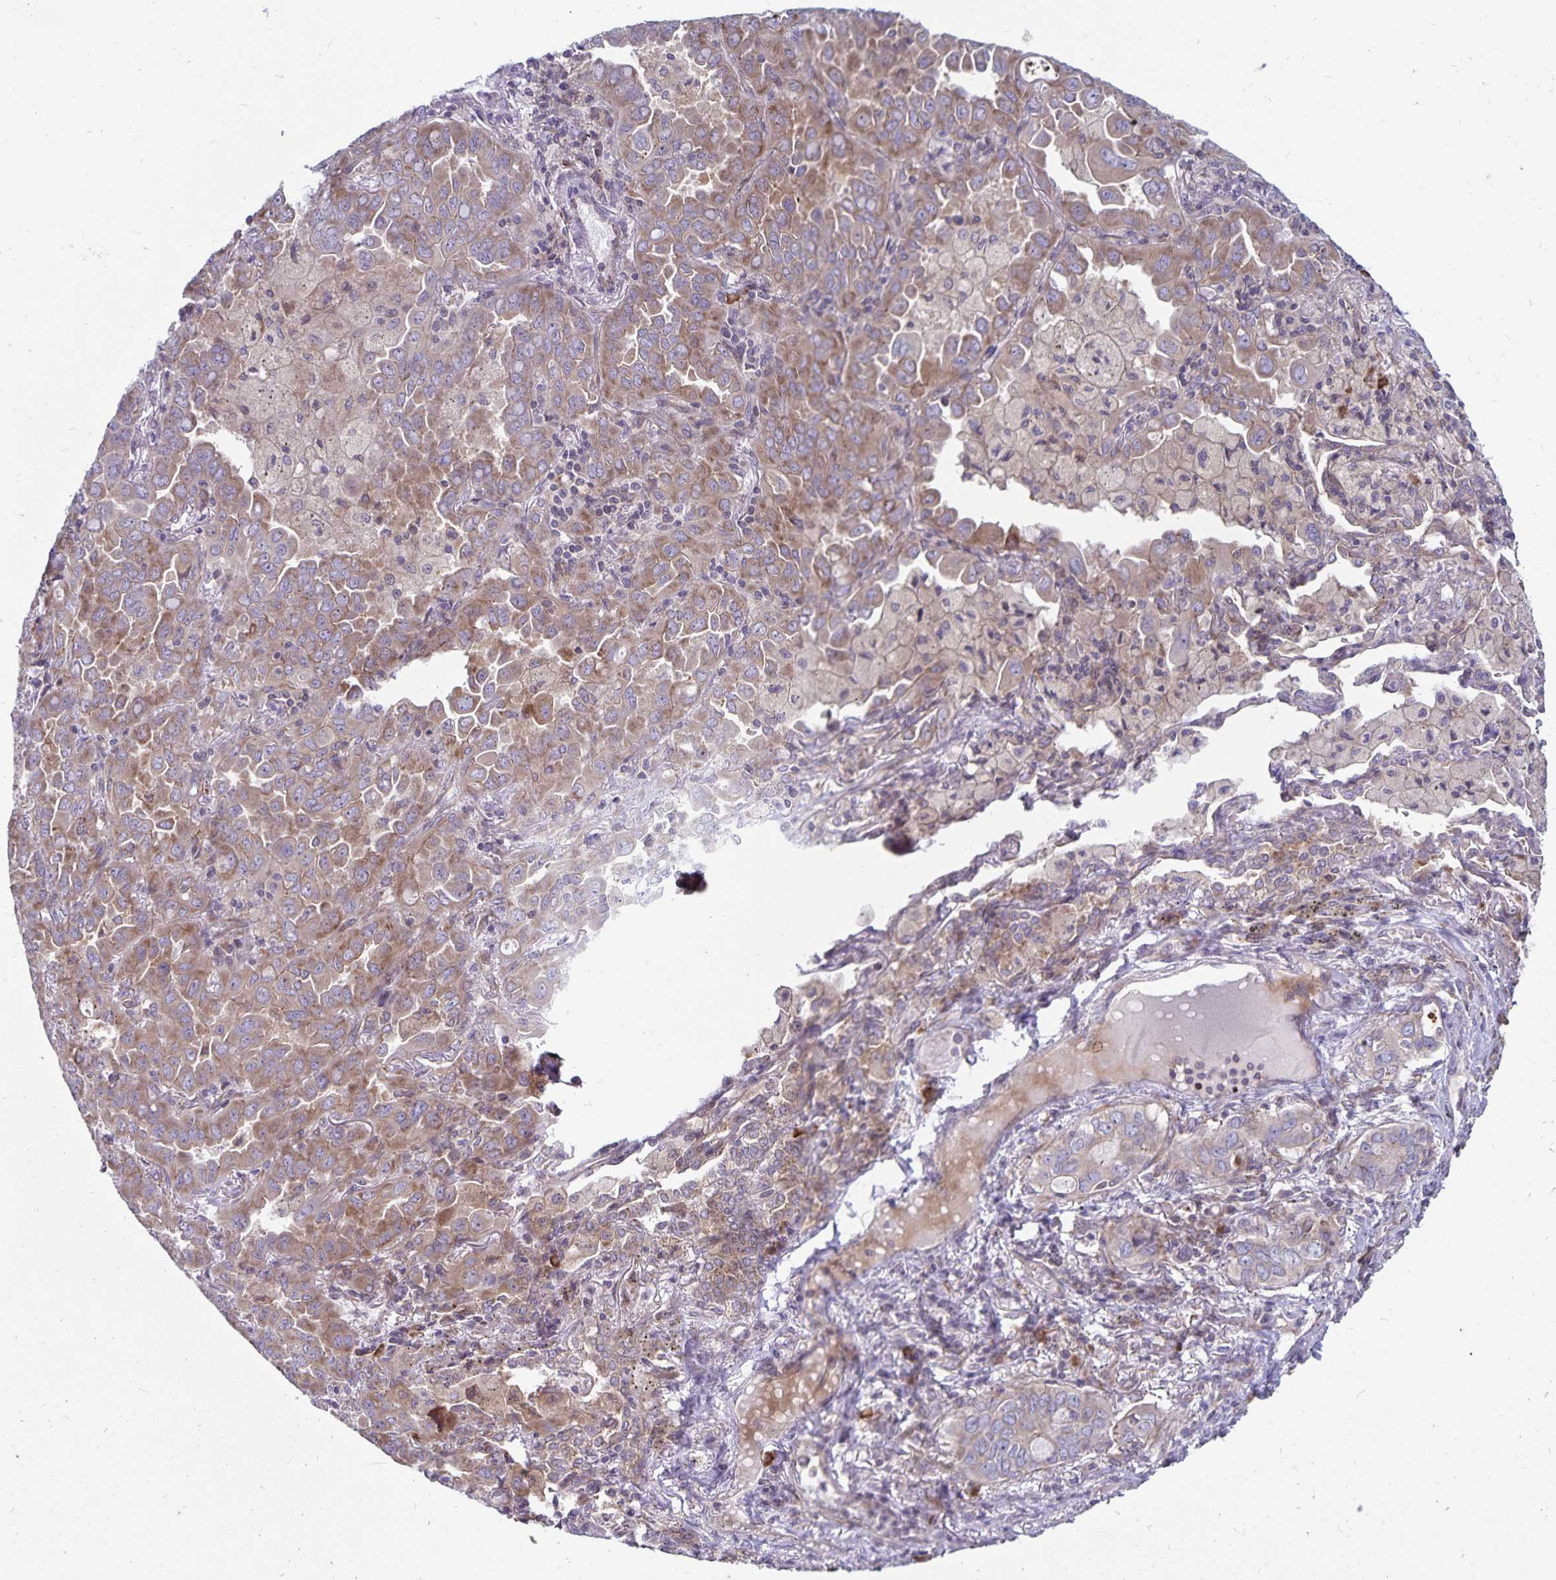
{"staining": {"intensity": "moderate", "quantity": "25%-75%", "location": "cytoplasmic/membranous"}, "tissue": "lung cancer", "cell_type": "Tumor cells", "image_type": "cancer", "snomed": [{"axis": "morphology", "description": "Adenocarcinoma, NOS"}, {"axis": "topography", "description": "Lung"}], "caption": "This image displays lung cancer stained with immunohistochemistry (IHC) to label a protein in brown. The cytoplasmic/membranous of tumor cells show moderate positivity for the protein. Nuclei are counter-stained blue.", "gene": "SEC62", "patient": {"sex": "male", "age": 64}}